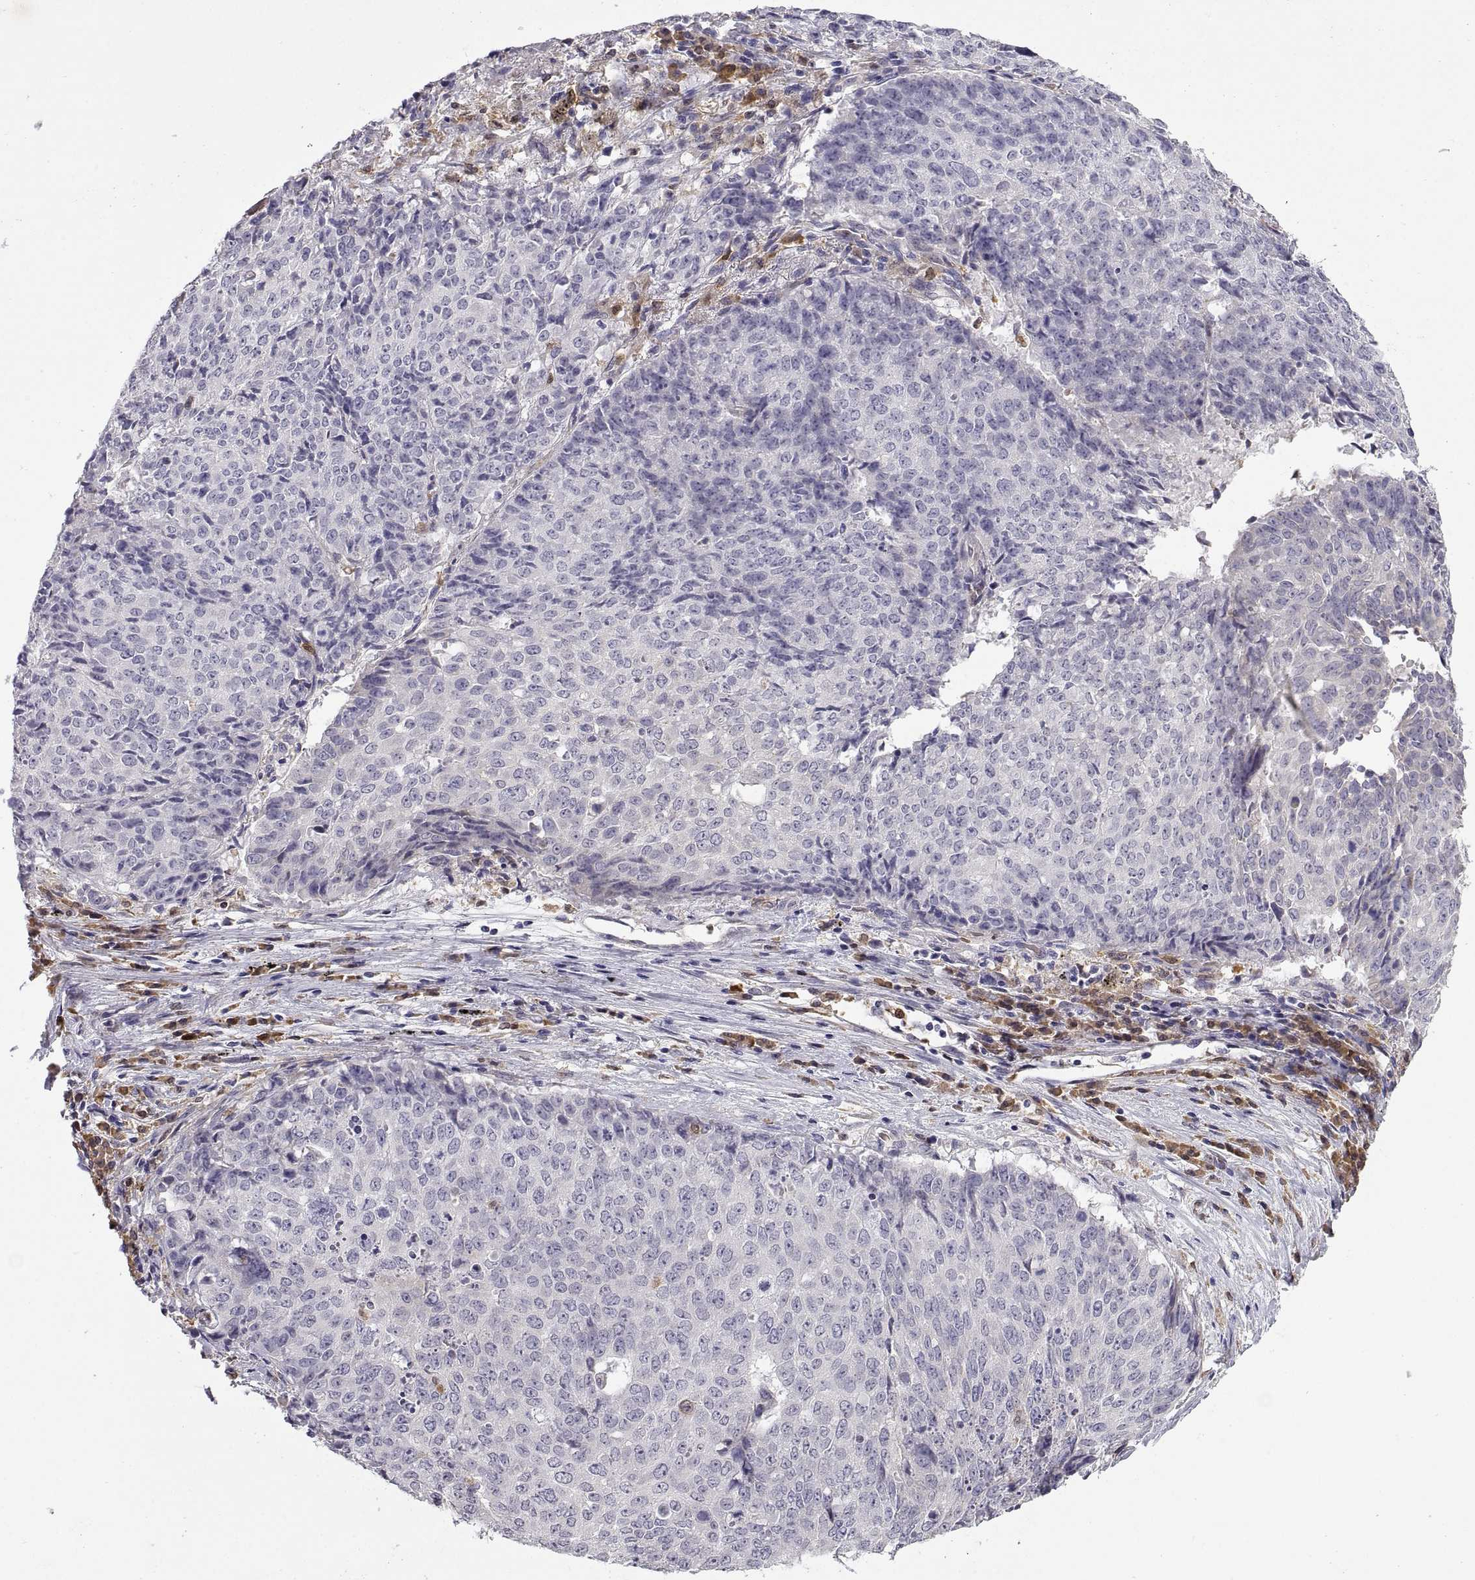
{"staining": {"intensity": "negative", "quantity": "none", "location": "none"}, "tissue": "lung cancer", "cell_type": "Tumor cells", "image_type": "cancer", "snomed": [{"axis": "morphology", "description": "Normal tissue, NOS"}, {"axis": "morphology", "description": "Squamous cell carcinoma, NOS"}, {"axis": "topography", "description": "Bronchus"}, {"axis": "topography", "description": "Lung"}], "caption": "The histopathology image demonstrates no significant positivity in tumor cells of squamous cell carcinoma (lung).", "gene": "DOK3", "patient": {"sex": "male", "age": 64}}